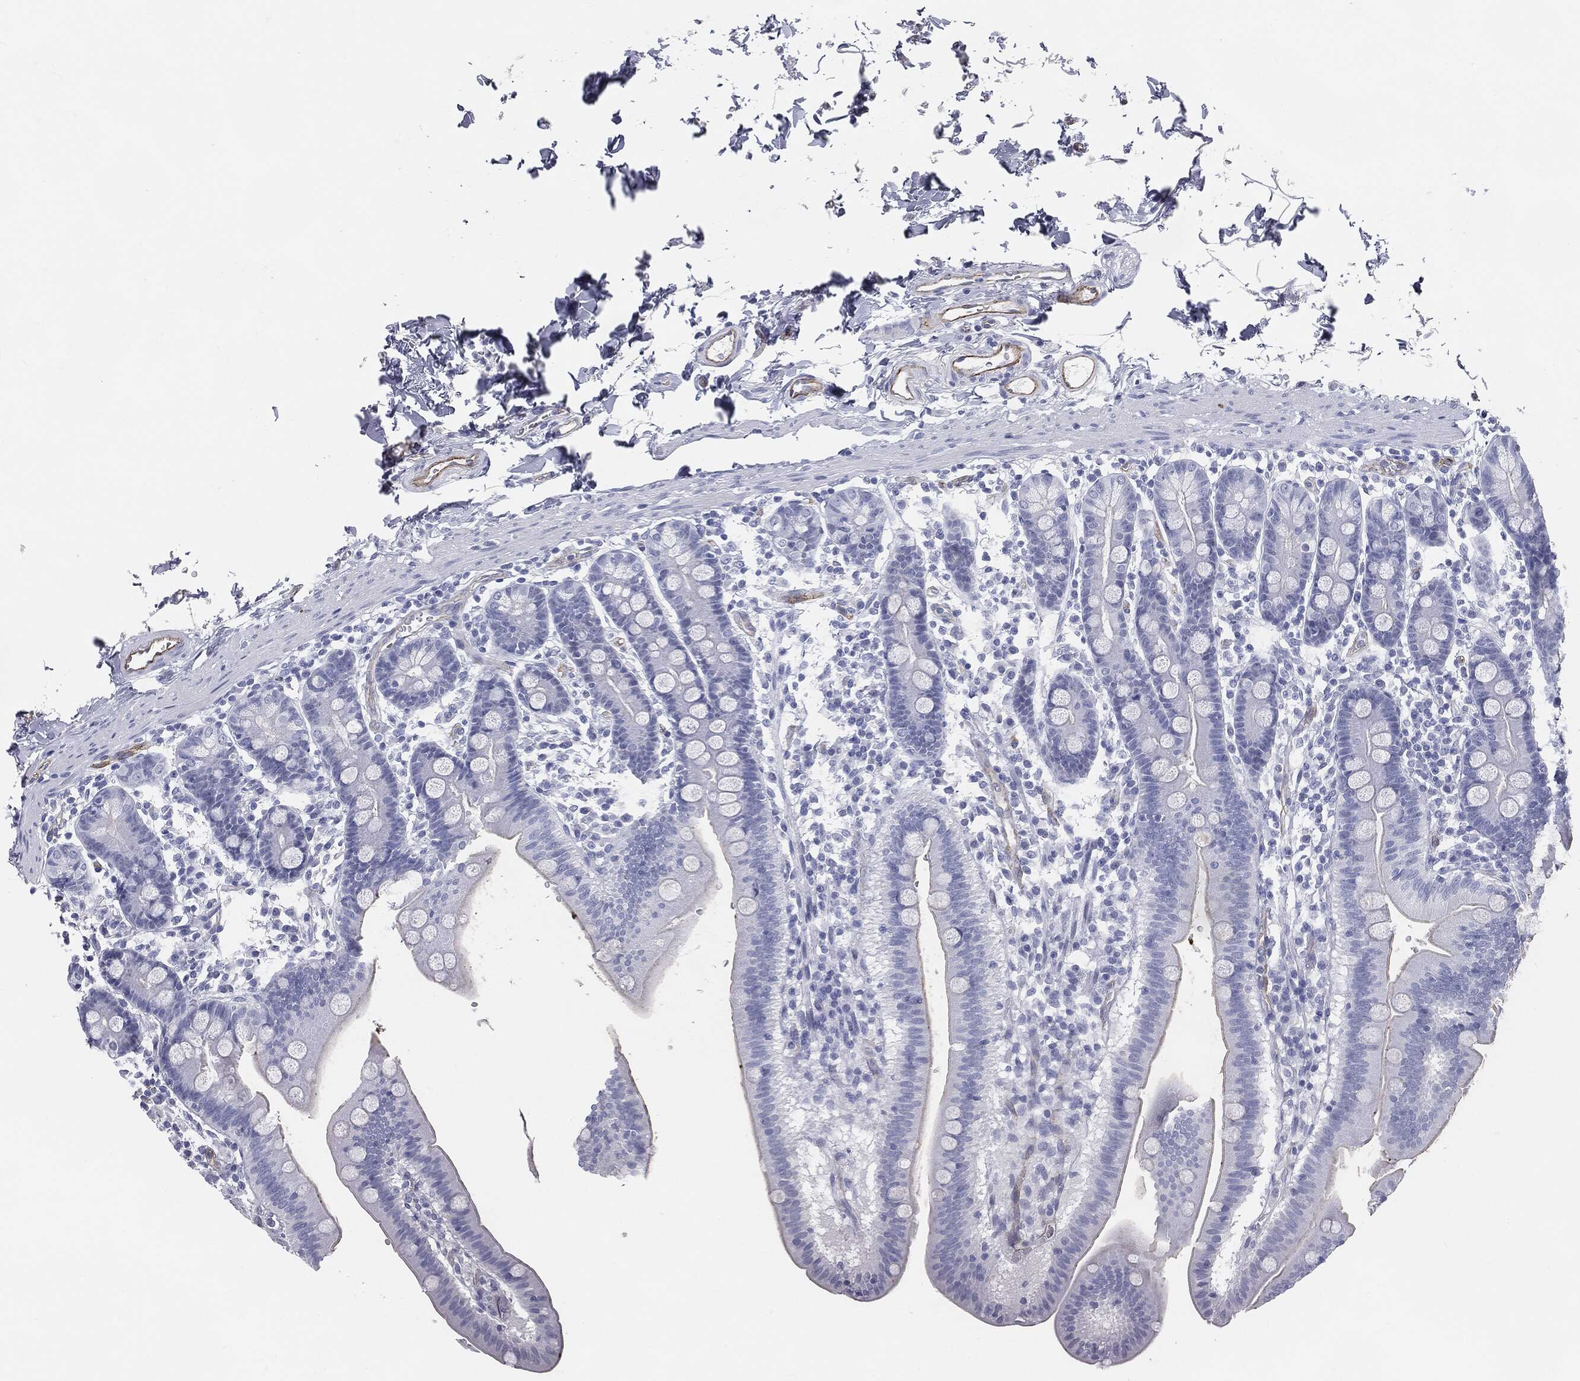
{"staining": {"intensity": "negative", "quantity": "none", "location": "none"}, "tissue": "duodenum", "cell_type": "Glandular cells", "image_type": "normal", "snomed": [{"axis": "morphology", "description": "Normal tissue, NOS"}, {"axis": "topography", "description": "Duodenum"}], "caption": "This is a histopathology image of immunohistochemistry (IHC) staining of unremarkable duodenum, which shows no expression in glandular cells.", "gene": "MUC5AC", "patient": {"sex": "male", "age": 59}}